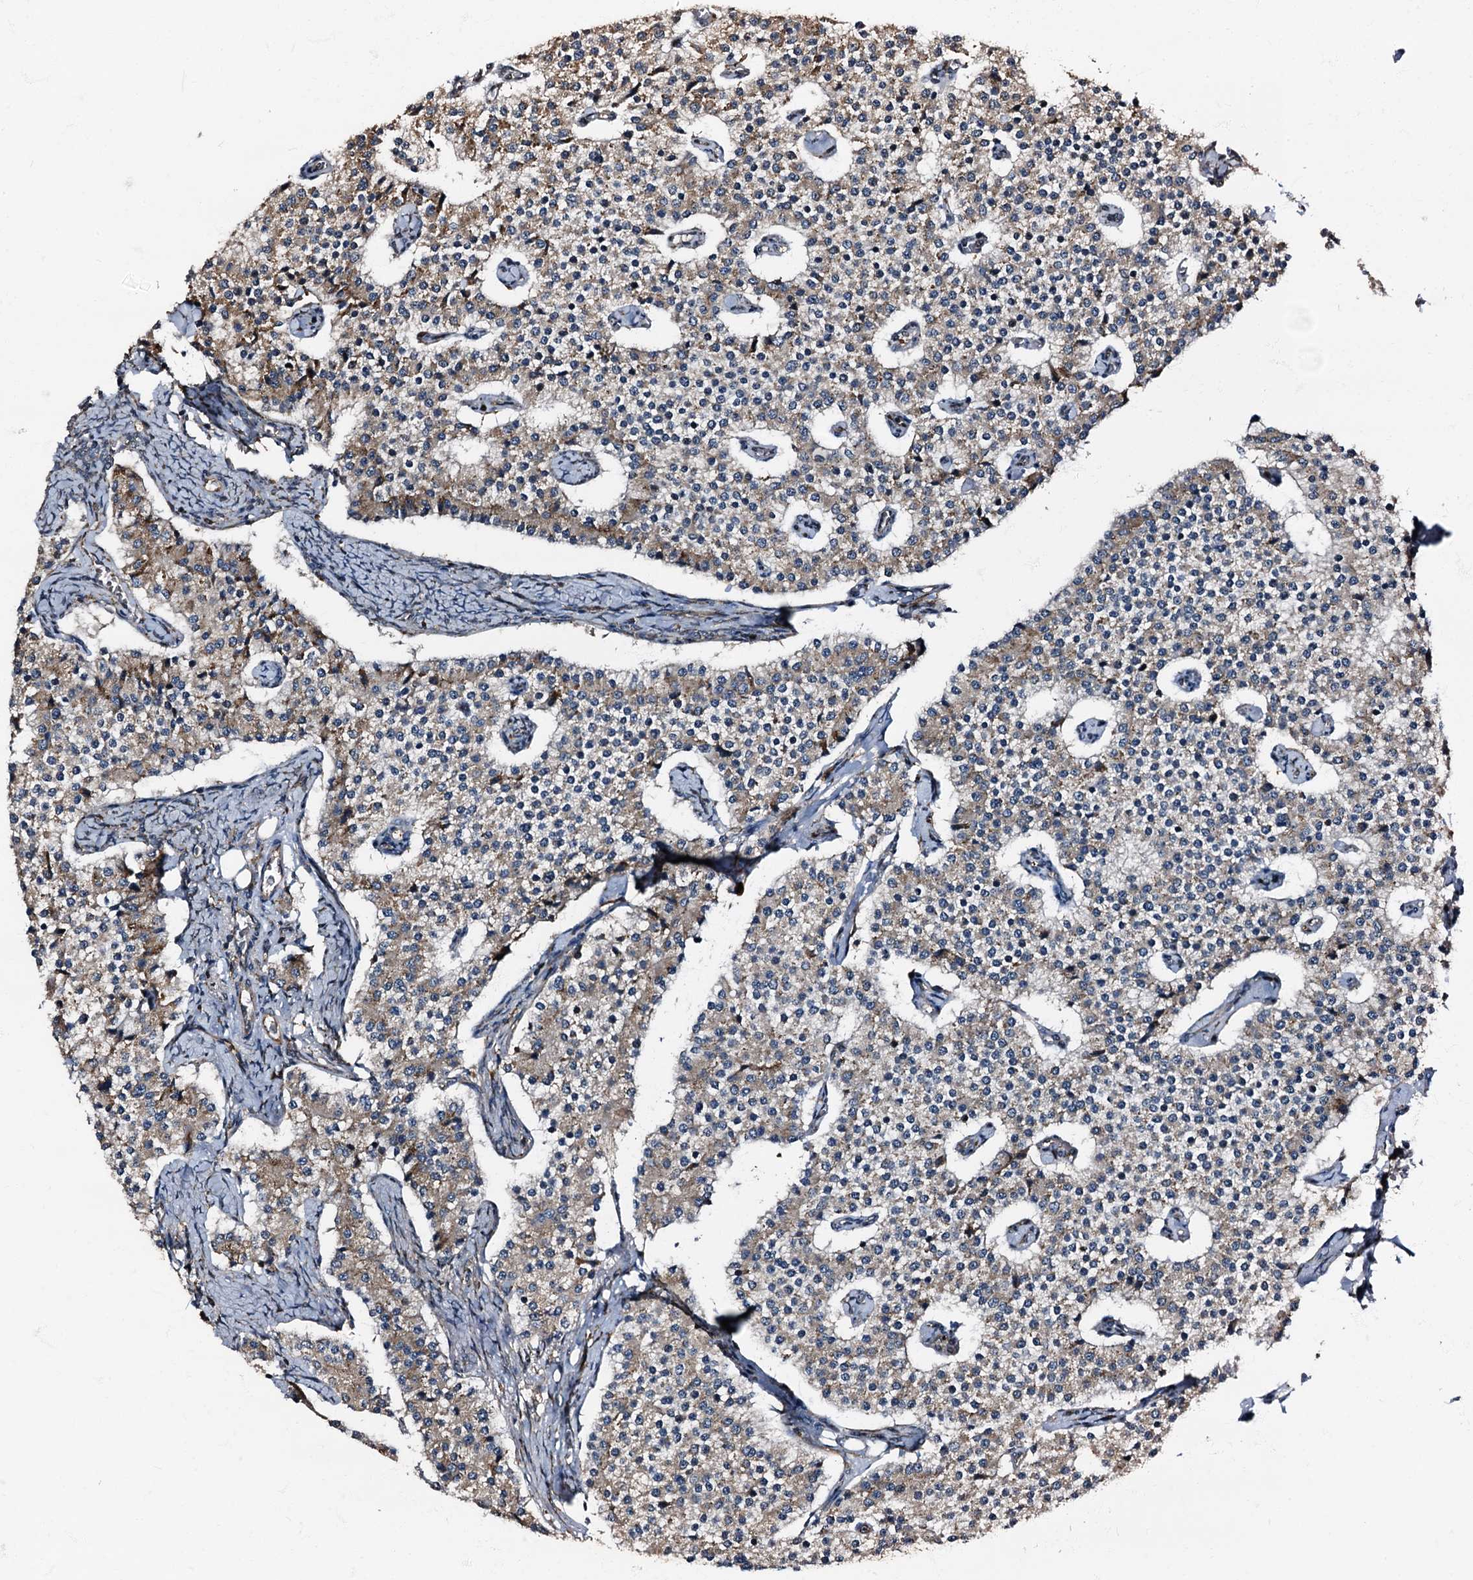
{"staining": {"intensity": "weak", "quantity": "<25%", "location": "cytoplasmic/membranous"}, "tissue": "carcinoid", "cell_type": "Tumor cells", "image_type": "cancer", "snomed": [{"axis": "morphology", "description": "Carcinoid, malignant, NOS"}, {"axis": "topography", "description": "Colon"}], "caption": "DAB immunohistochemical staining of human carcinoid displays no significant positivity in tumor cells. (DAB immunohistochemistry with hematoxylin counter stain).", "gene": "ATP2C1", "patient": {"sex": "female", "age": 52}}